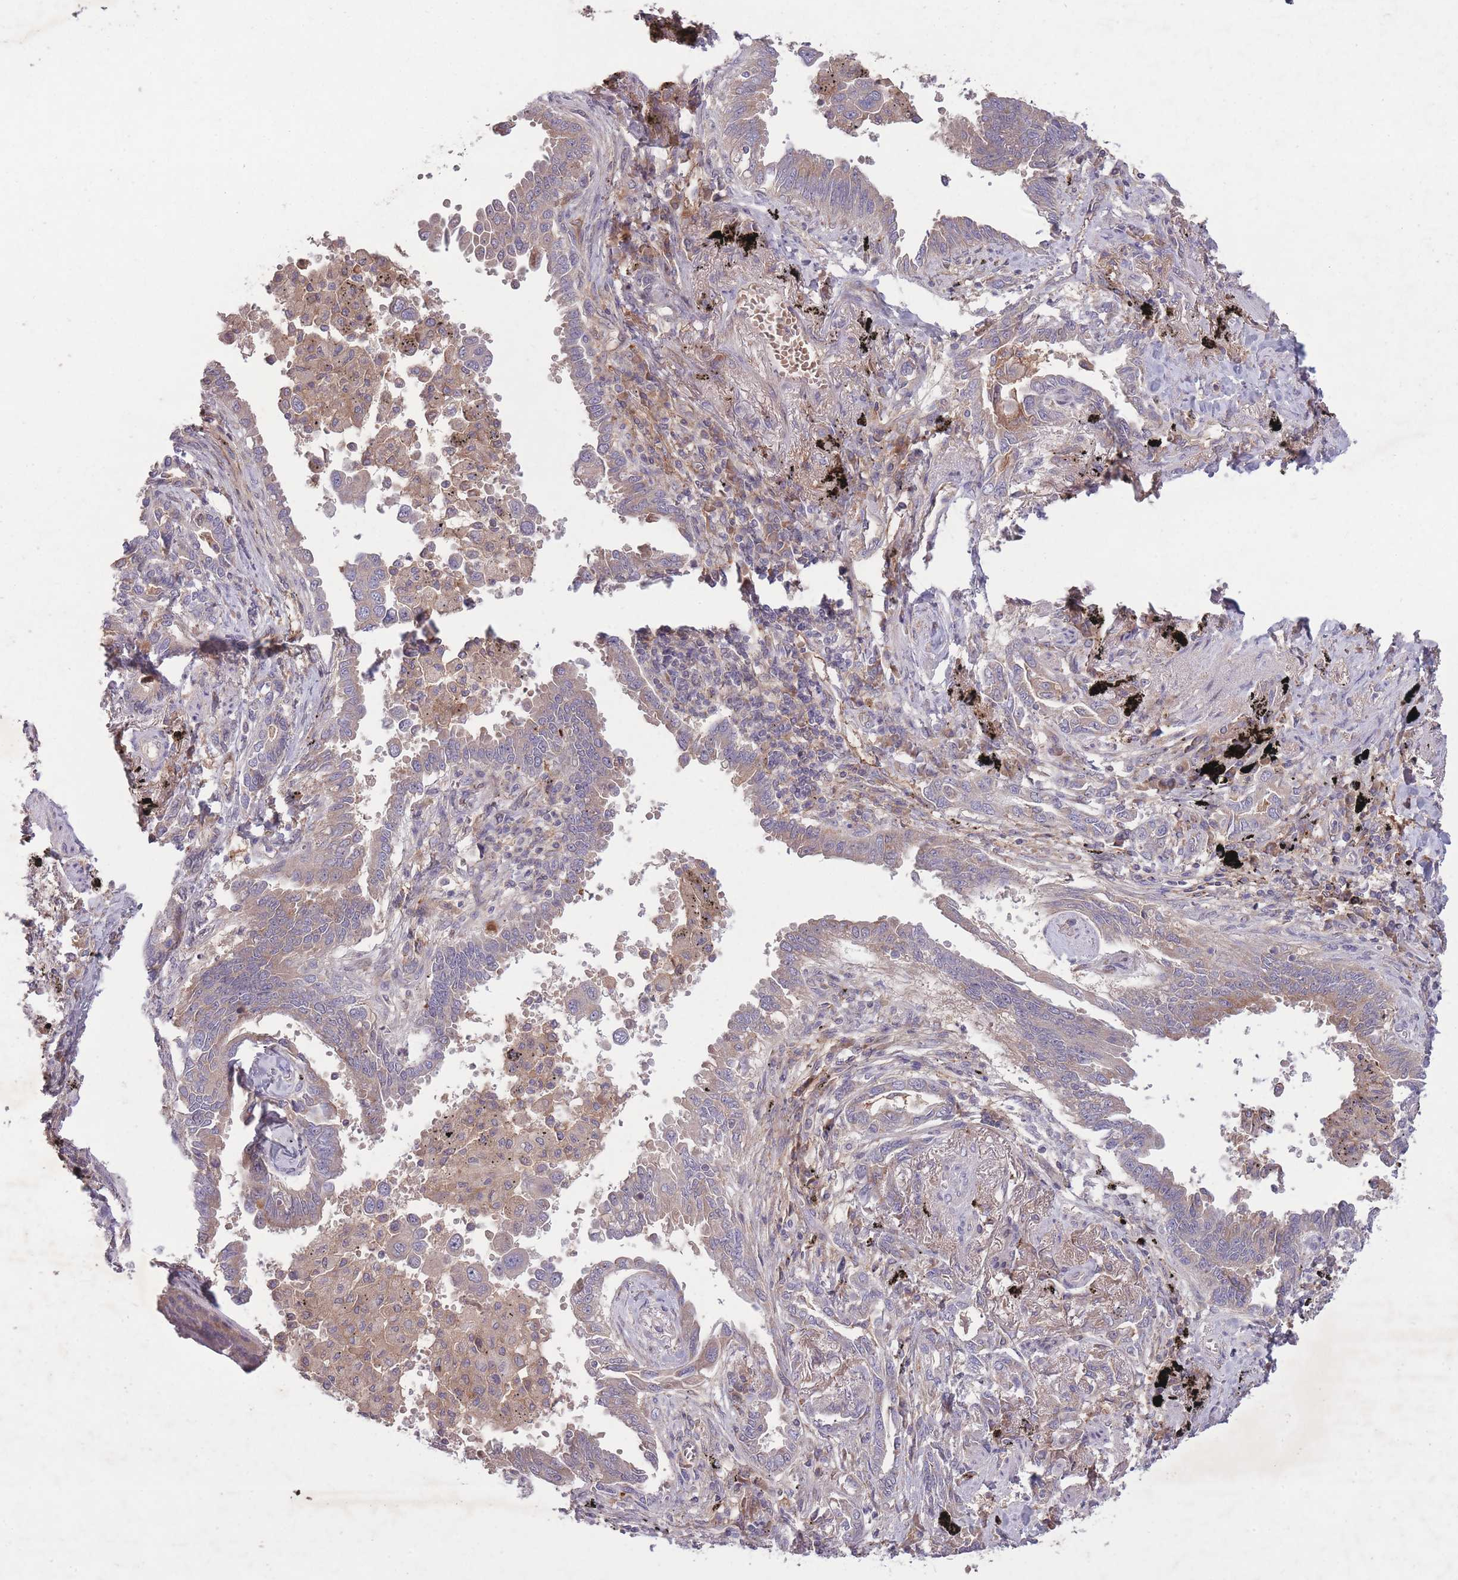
{"staining": {"intensity": "negative", "quantity": "none", "location": "none"}, "tissue": "lung cancer", "cell_type": "Tumor cells", "image_type": "cancer", "snomed": [{"axis": "morphology", "description": "Adenocarcinoma, NOS"}, {"axis": "topography", "description": "Lung"}], "caption": "The IHC histopathology image has no significant expression in tumor cells of lung cancer (adenocarcinoma) tissue.", "gene": "OR2V2", "patient": {"sex": "male", "age": 67}}